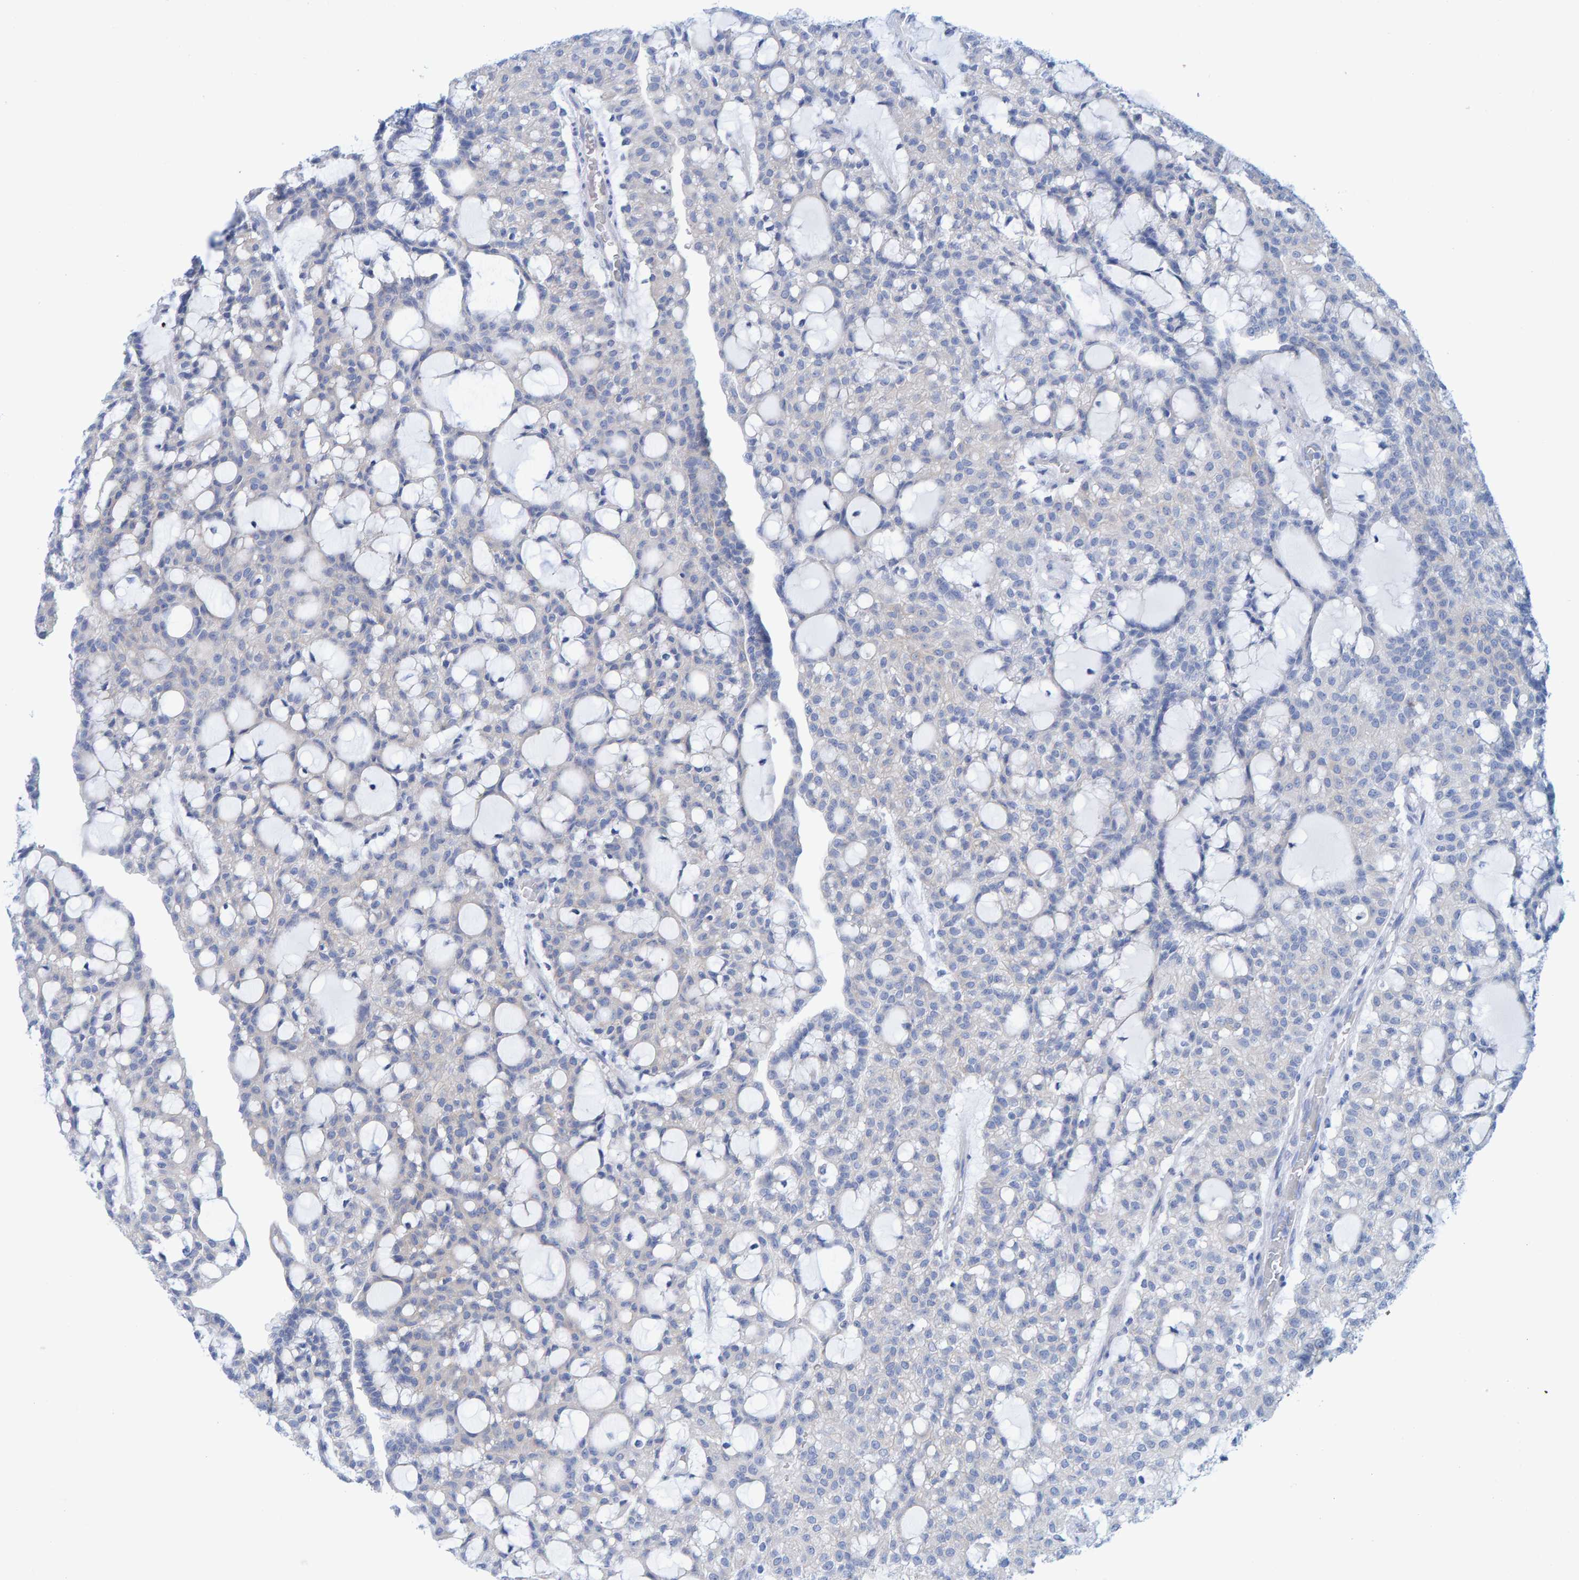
{"staining": {"intensity": "negative", "quantity": "none", "location": "none"}, "tissue": "renal cancer", "cell_type": "Tumor cells", "image_type": "cancer", "snomed": [{"axis": "morphology", "description": "Adenocarcinoma, NOS"}, {"axis": "topography", "description": "Kidney"}], "caption": "Tumor cells are negative for protein expression in human adenocarcinoma (renal).", "gene": "JAKMIP3", "patient": {"sex": "male", "age": 63}}